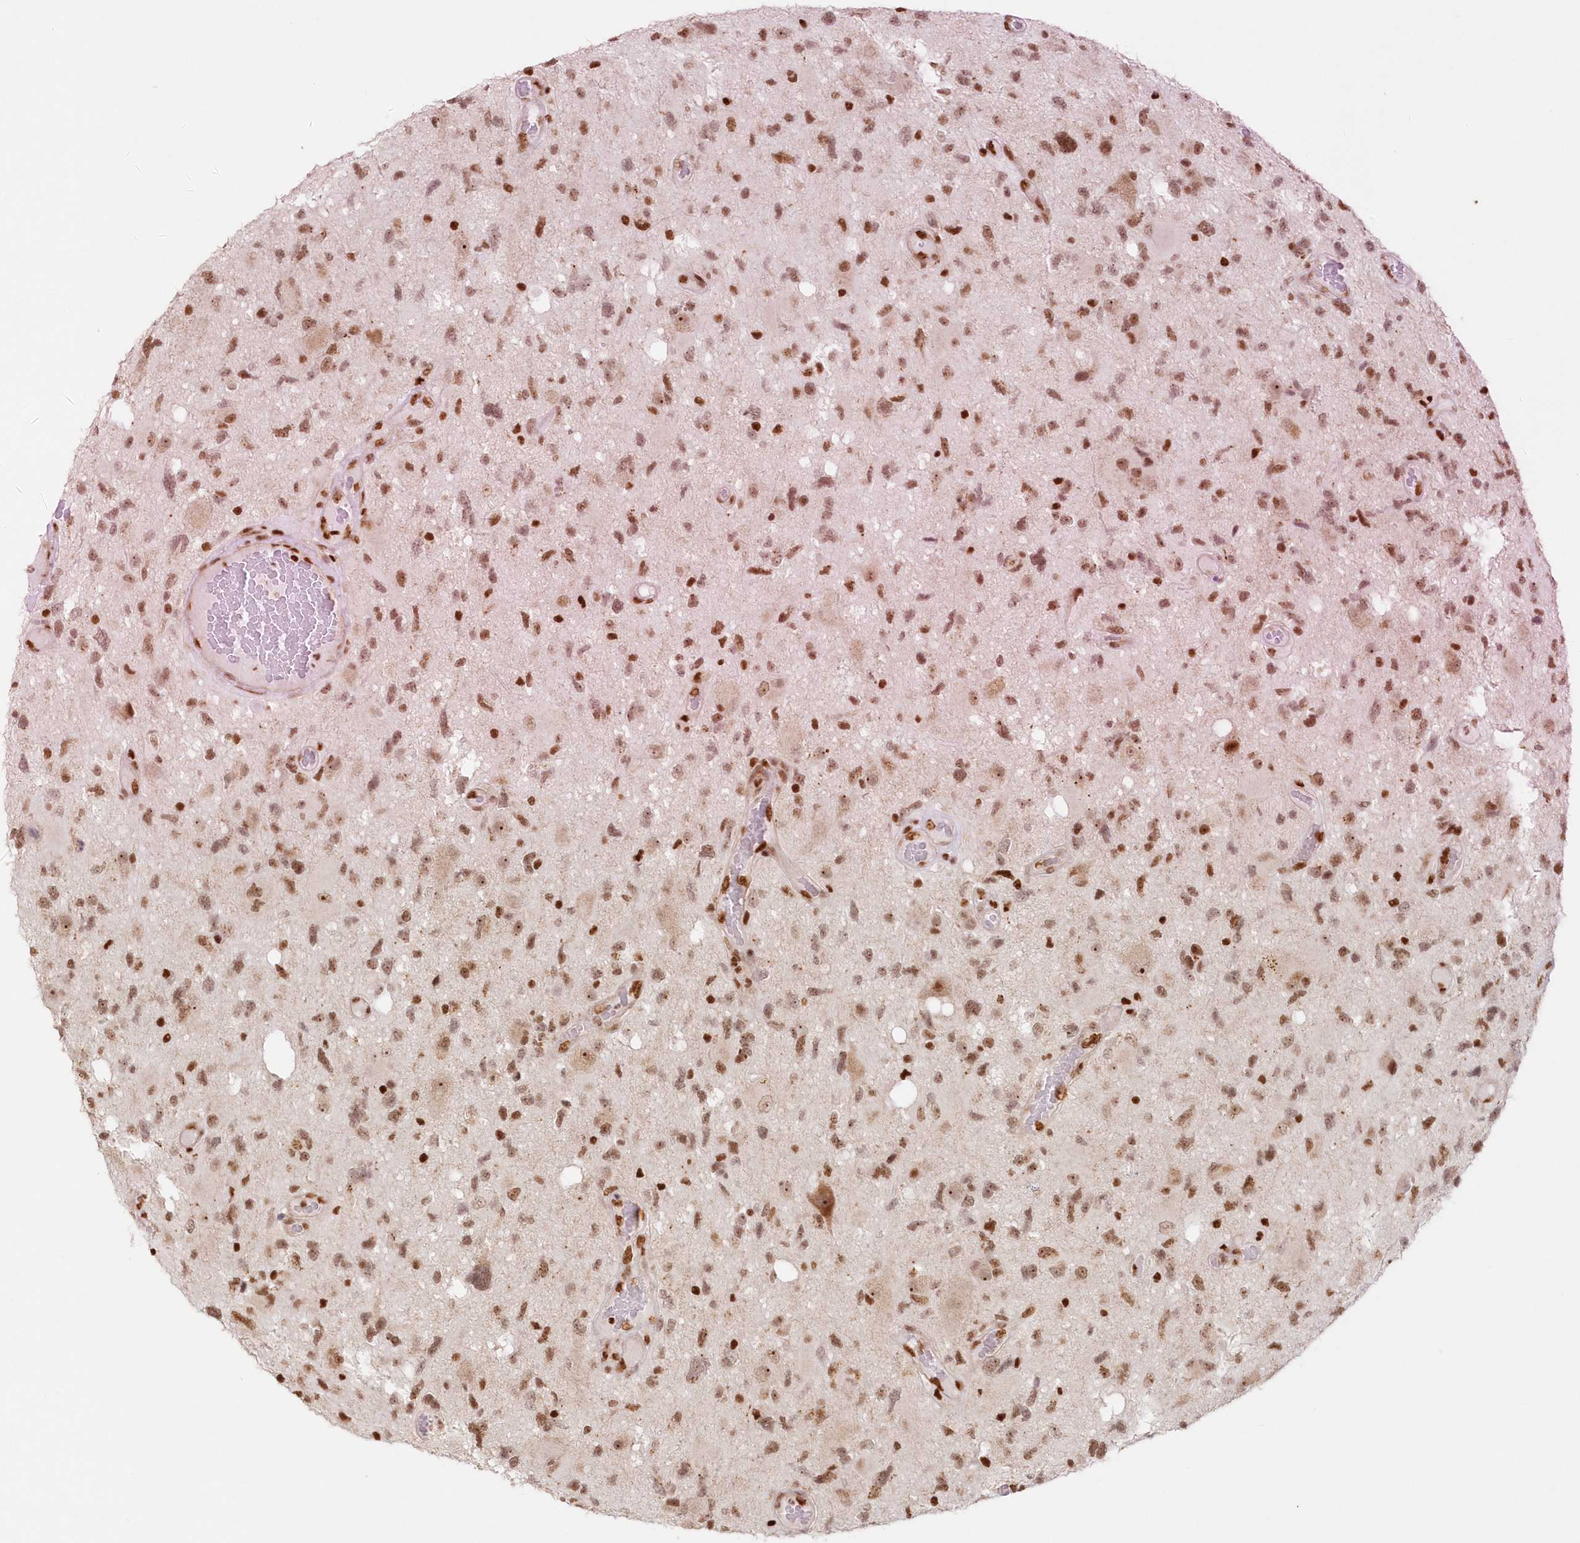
{"staining": {"intensity": "moderate", "quantity": ">75%", "location": "nuclear"}, "tissue": "glioma", "cell_type": "Tumor cells", "image_type": "cancer", "snomed": [{"axis": "morphology", "description": "Glioma, malignant, High grade"}, {"axis": "topography", "description": "Brain"}], "caption": "About >75% of tumor cells in human malignant high-grade glioma show moderate nuclear protein expression as visualized by brown immunohistochemical staining.", "gene": "POLR2B", "patient": {"sex": "male", "age": 33}}